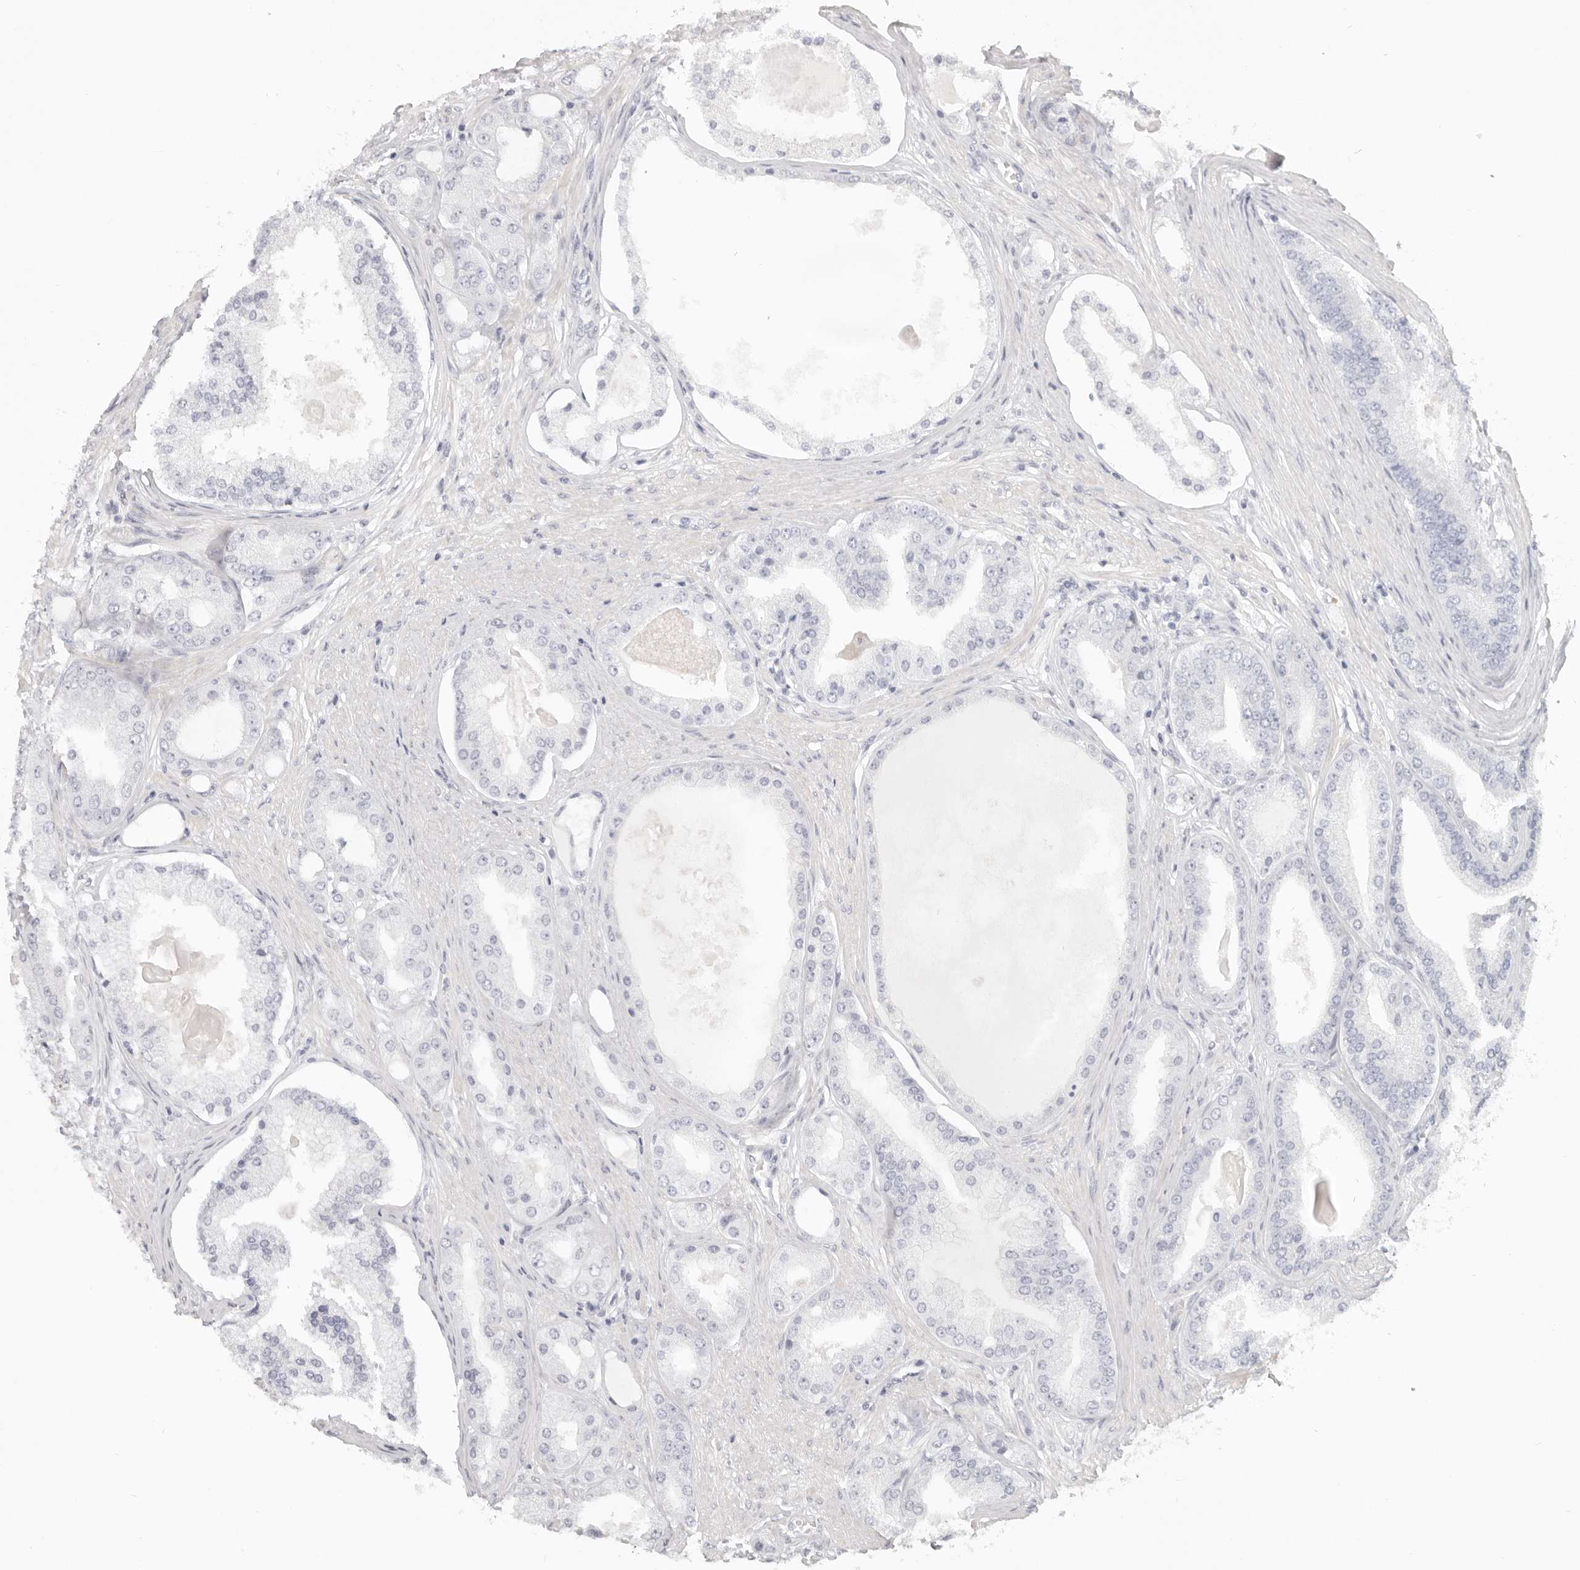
{"staining": {"intensity": "negative", "quantity": "none", "location": "none"}, "tissue": "prostate cancer", "cell_type": "Tumor cells", "image_type": "cancer", "snomed": [{"axis": "morphology", "description": "Adenocarcinoma, High grade"}, {"axis": "topography", "description": "Prostate"}], "caption": "This is an IHC image of high-grade adenocarcinoma (prostate). There is no expression in tumor cells.", "gene": "RXFP1", "patient": {"sex": "male", "age": 60}}